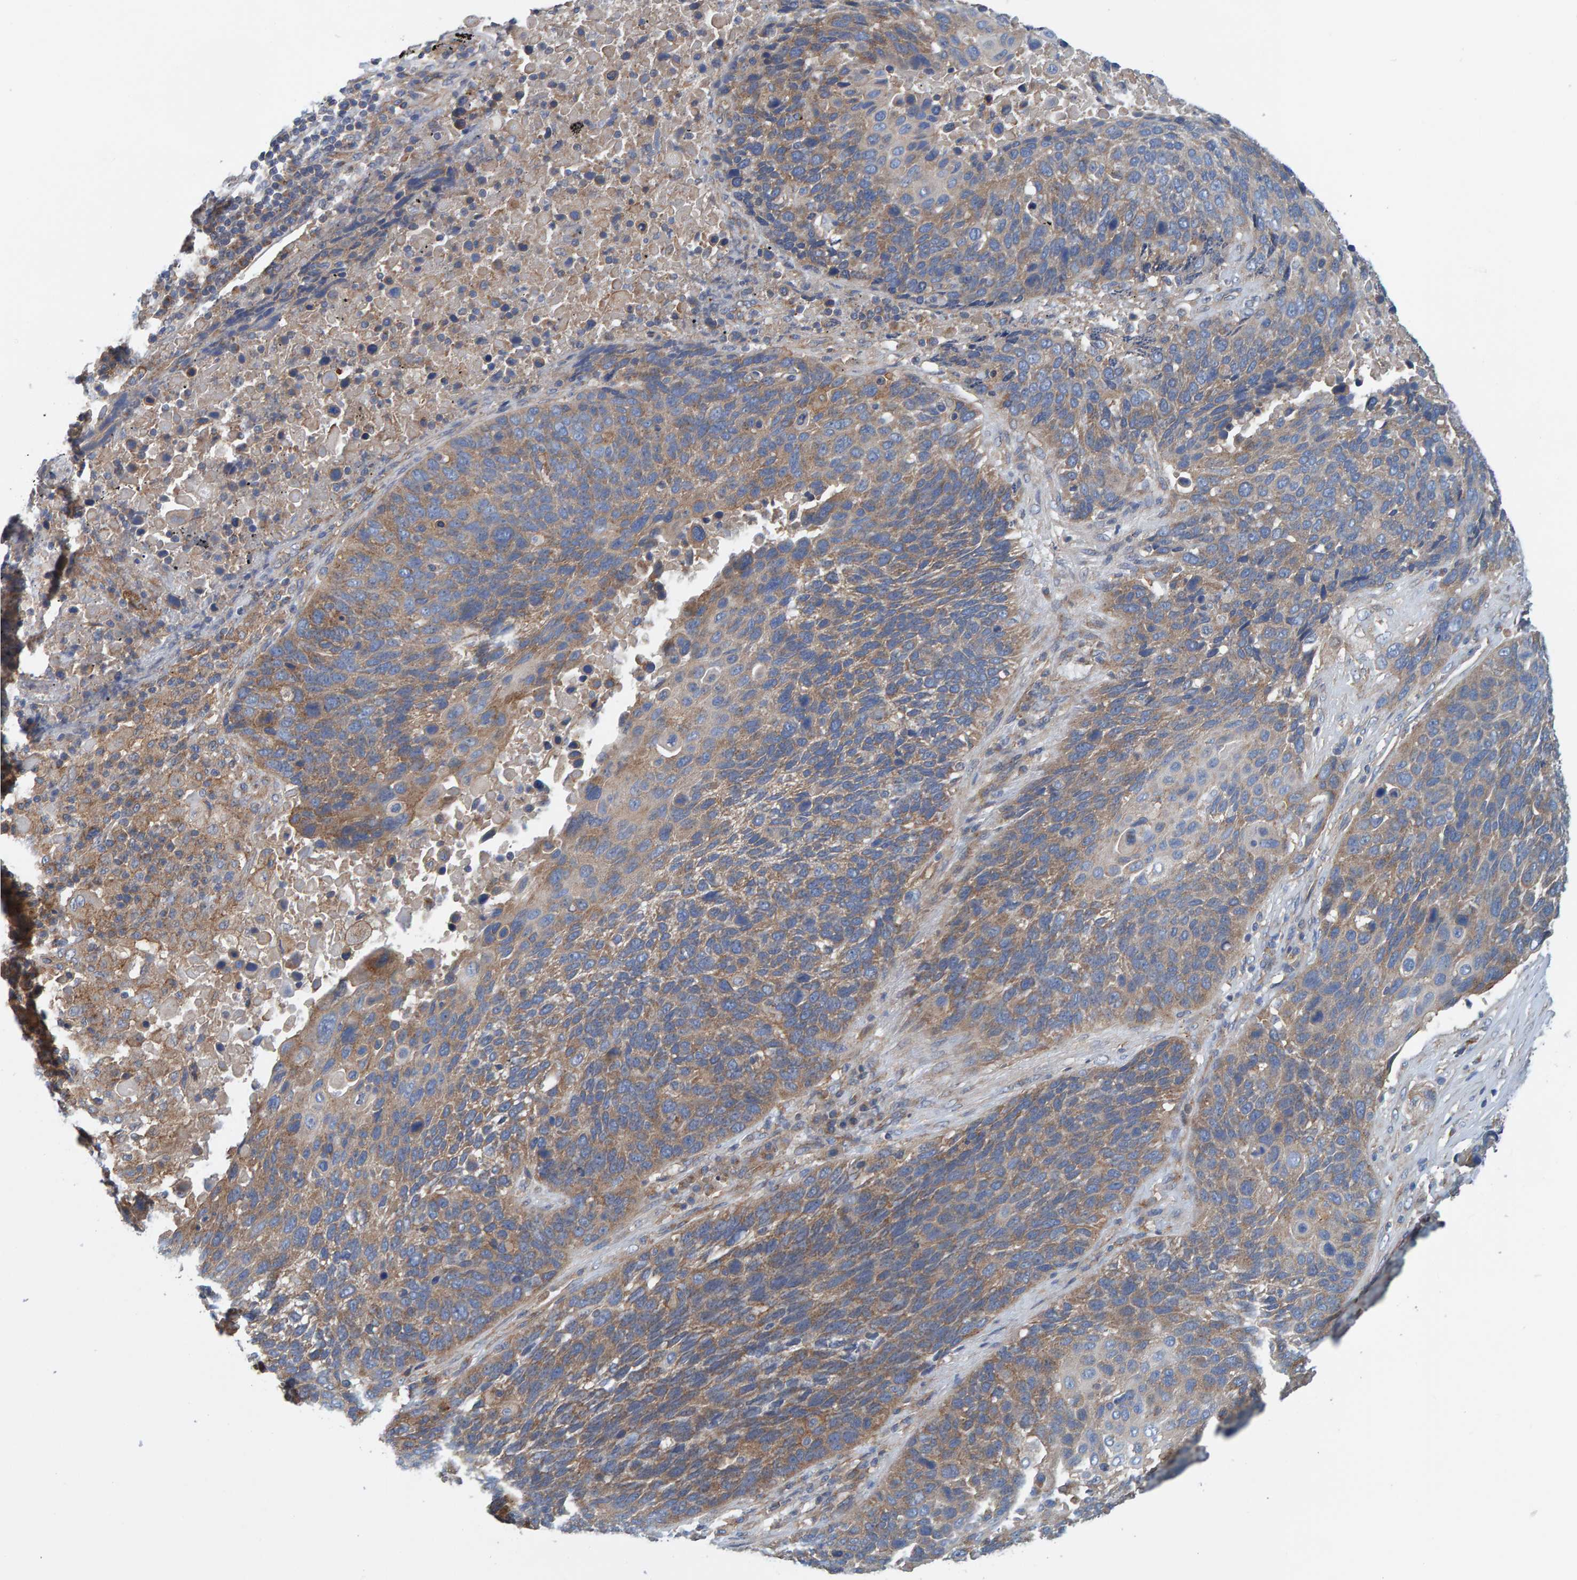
{"staining": {"intensity": "moderate", "quantity": ">75%", "location": "cytoplasmic/membranous"}, "tissue": "lung cancer", "cell_type": "Tumor cells", "image_type": "cancer", "snomed": [{"axis": "morphology", "description": "Squamous cell carcinoma, NOS"}, {"axis": "topography", "description": "Lung"}], "caption": "Protein positivity by IHC exhibits moderate cytoplasmic/membranous positivity in about >75% of tumor cells in lung cancer.", "gene": "MKLN1", "patient": {"sex": "male", "age": 66}}